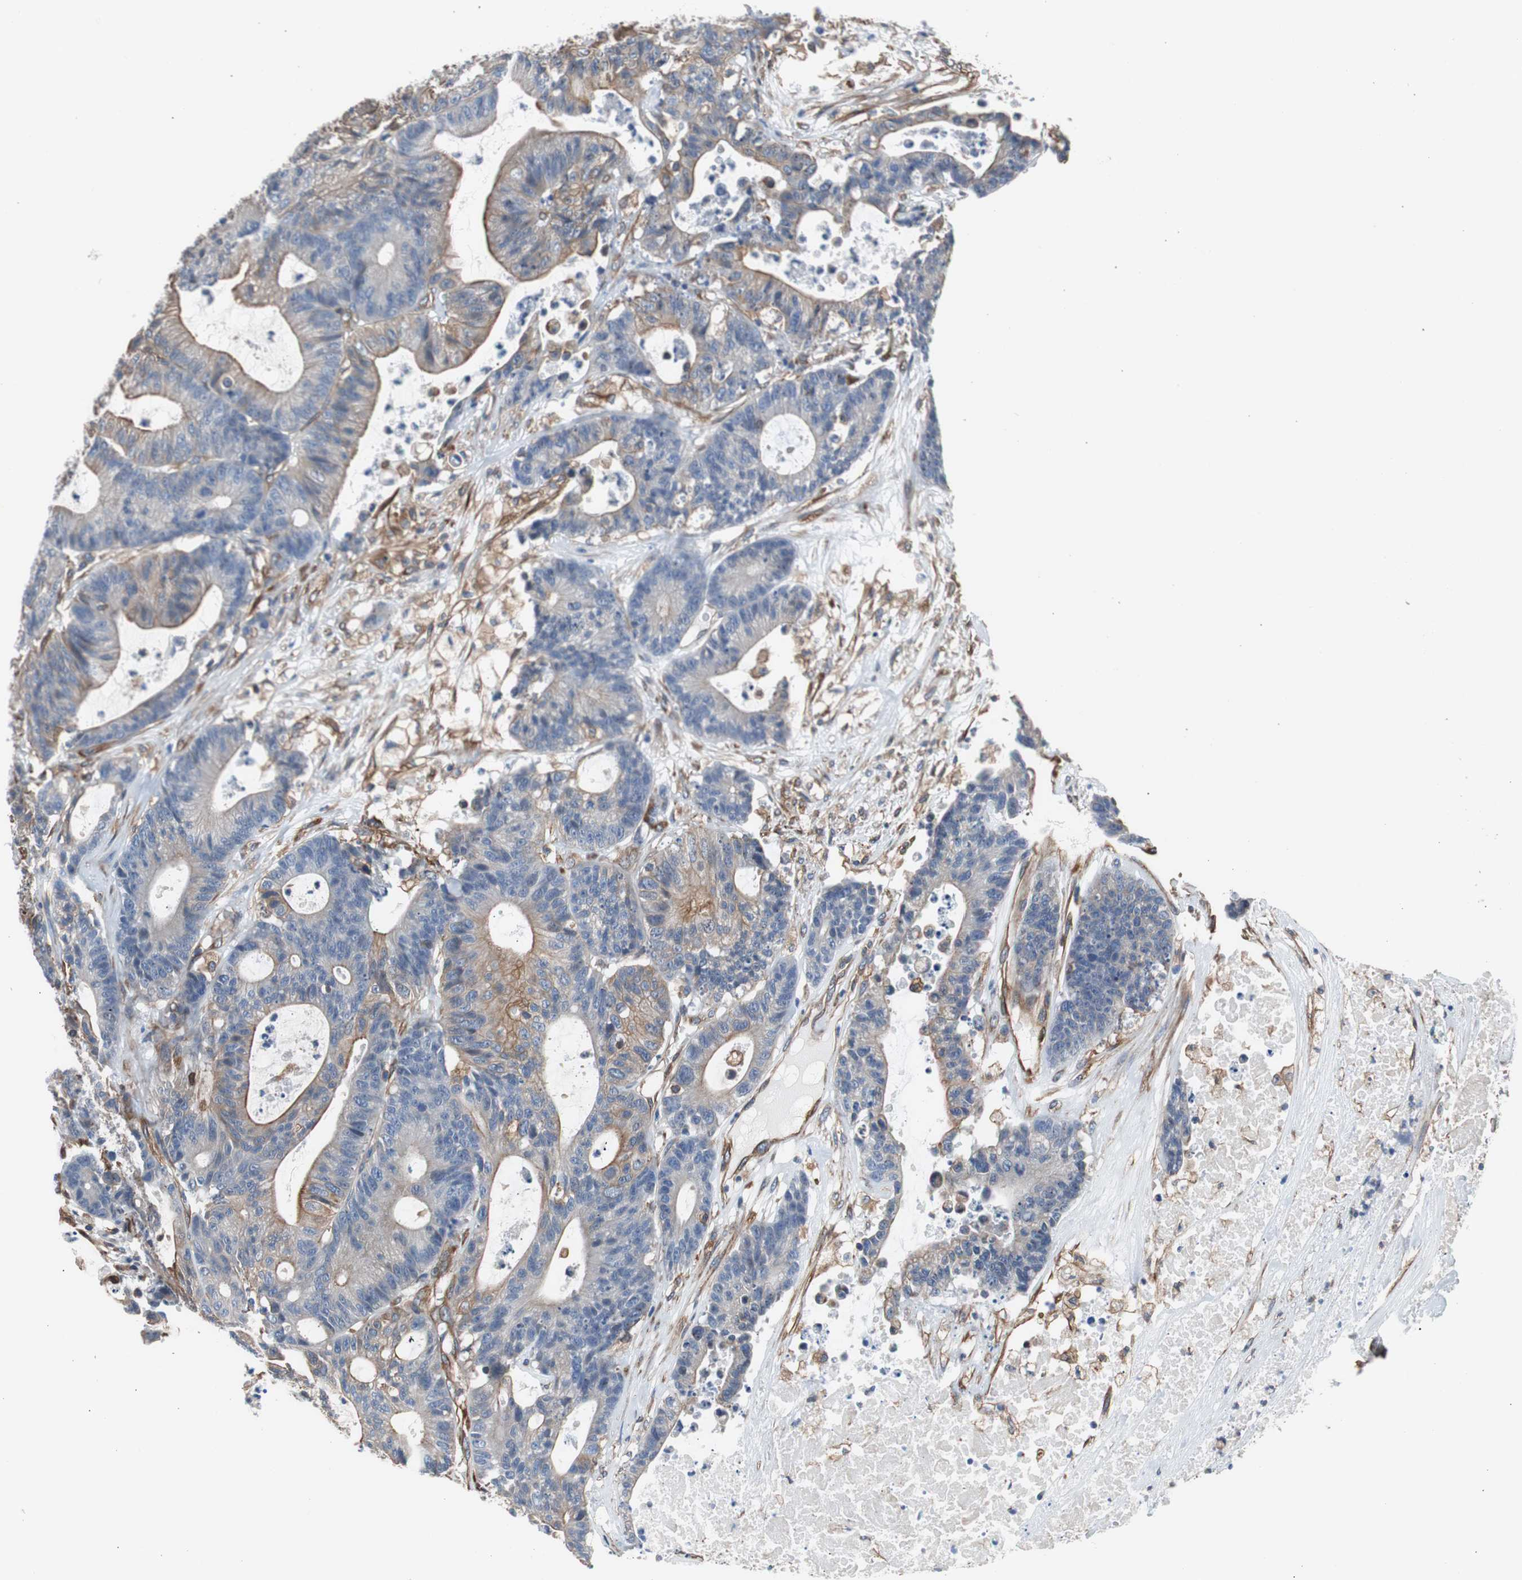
{"staining": {"intensity": "weak", "quantity": "25%-75%", "location": "cytoplasmic/membranous"}, "tissue": "colorectal cancer", "cell_type": "Tumor cells", "image_type": "cancer", "snomed": [{"axis": "morphology", "description": "Adenocarcinoma, NOS"}, {"axis": "topography", "description": "Colon"}], "caption": "This is an image of immunohistochemistry (IHC) staining of adenocarcinoma (colorectal), which shows weak expression in the cytoplasmic/membranous of tumor cells.", "gene": "KIF3B", "patient": {"sex": "female", "age": 84}}